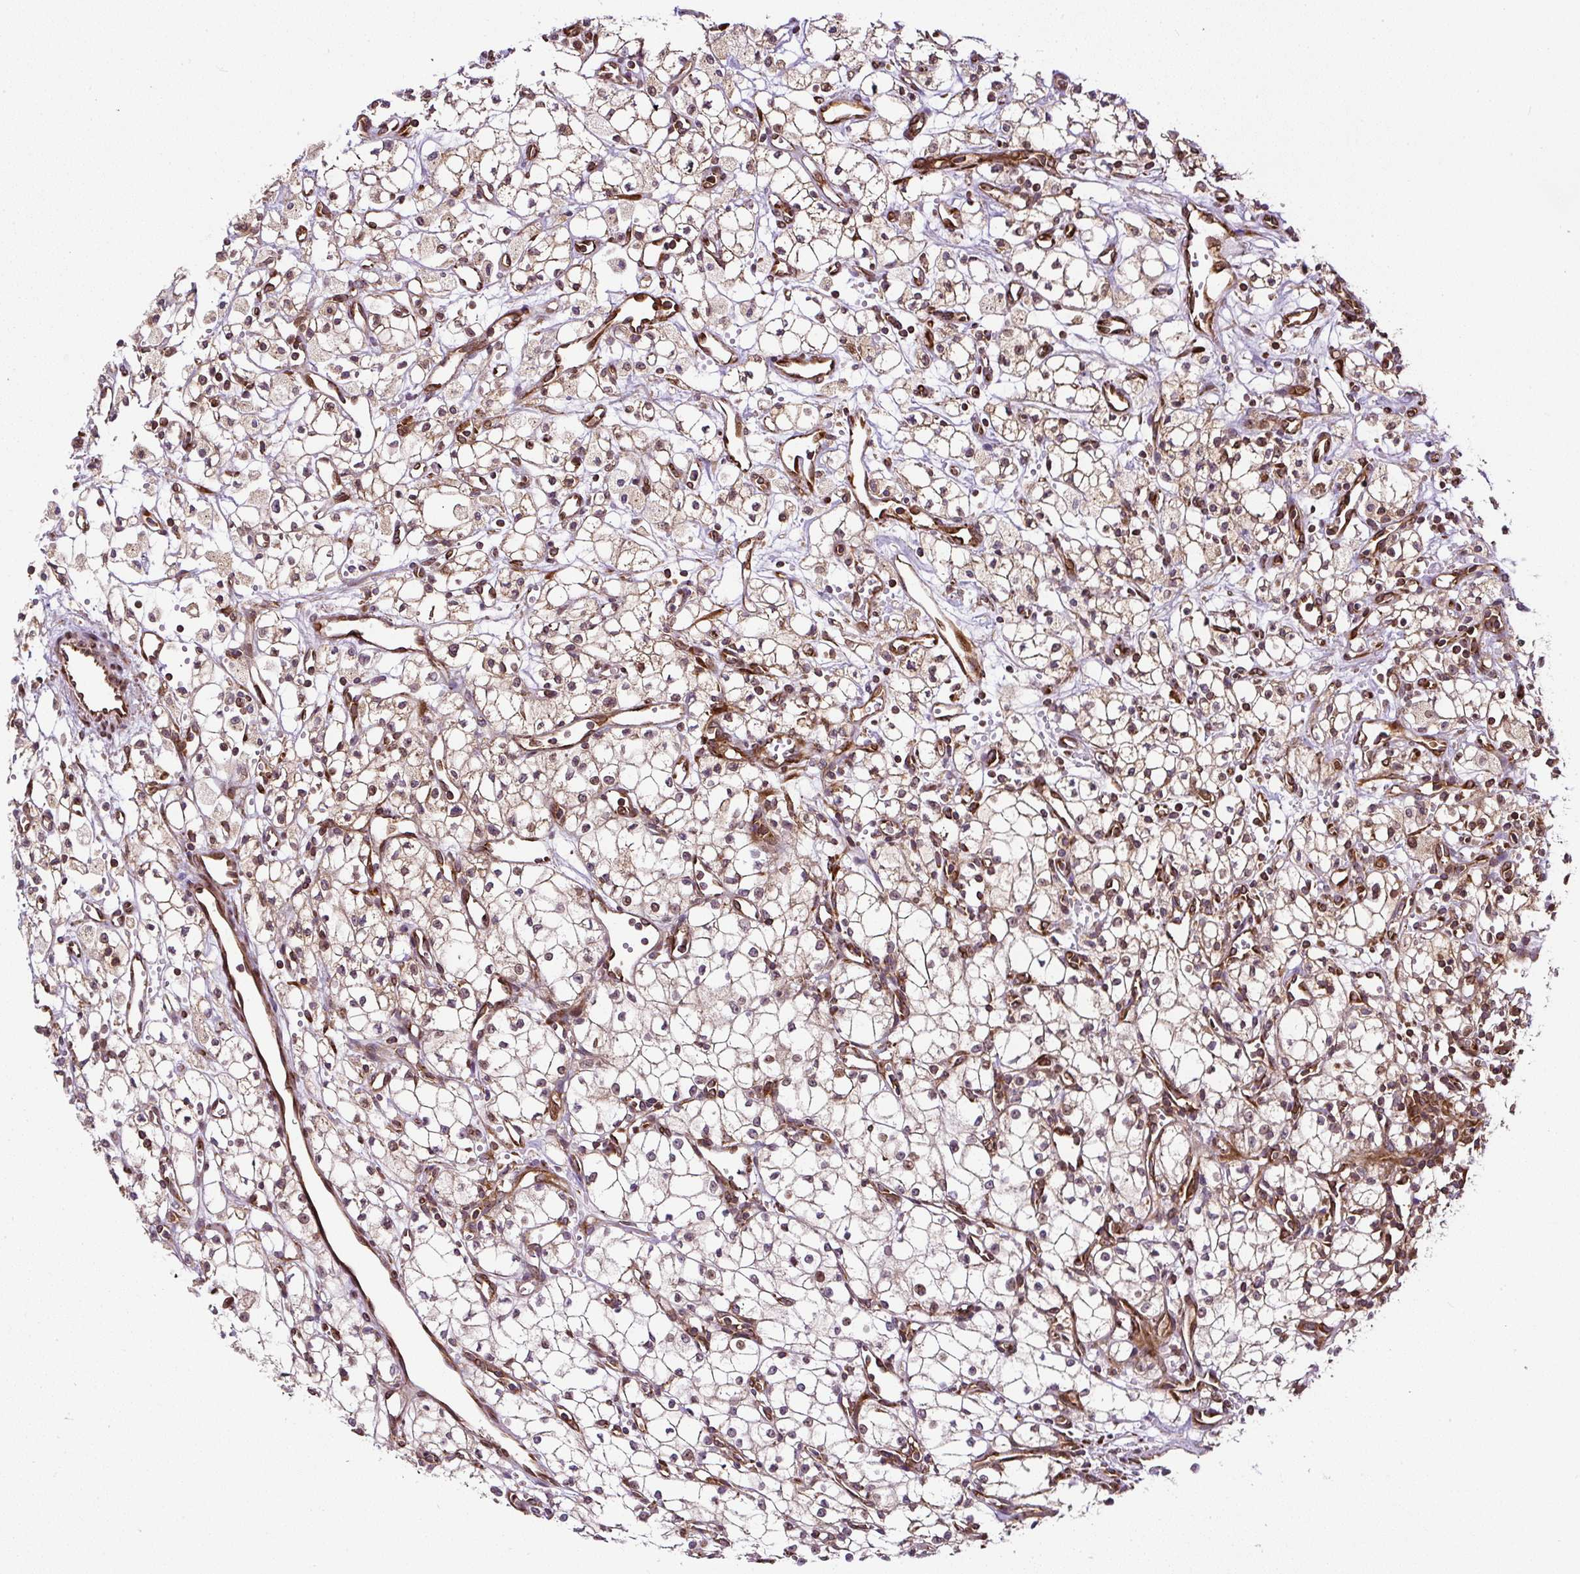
{"staining": {"intensity": "weak", "quantity": ">75%", "location": "cytoplasmic/membranous,nuclear"}, "tissue": "renal cancer", "cell_type": "Tumor cells", "image_type": "cancer", "snomed": [{"axis": "morphology", "description": "Adenocarcinoma, NOS"}, {"axis": "topography", "description": "Kidney"}], "caption": "Protein staining demonstrates weak cytoplasmic/membranous and nuclear staining in approximately >75% of tumor cells in adenocarcinoma (renal).", "gene": "KDM4E", "patient": {"sex": "male", "age": 59}}